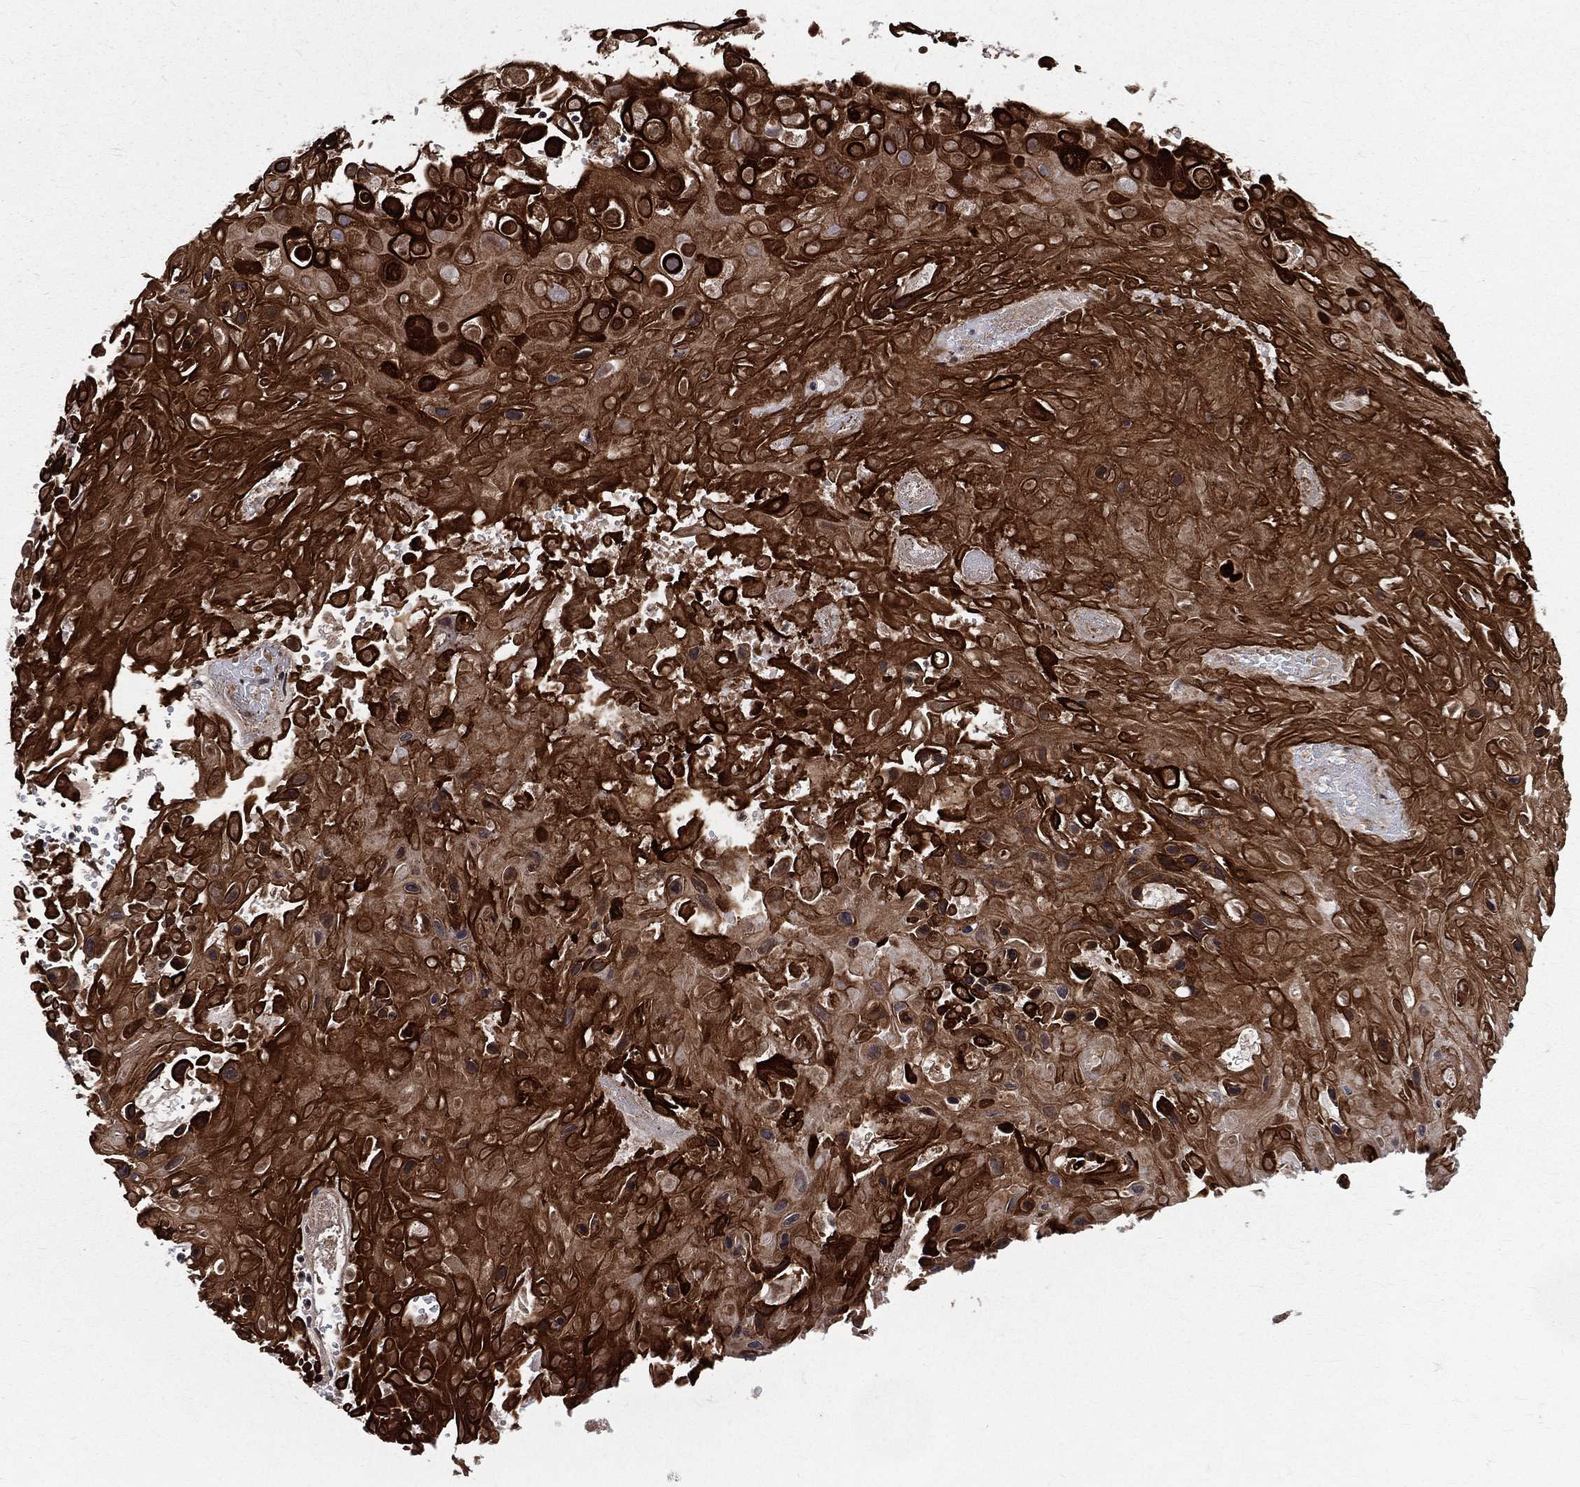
{"staining": {"intensity": "strong", "quantity": ">75%", "location": "cytoplasmic/membranous,nuclear"}, "tissue": "skin cancer", "cell_type": "Tumor cells", "image_type": "cancer", "snomed": [{"axis": "morphology", "description": "Squamous cell carcinoma, NOS"}, {"axis": "topography", "description": "Skin"}], "caption": "Immunohistochemistry (IHC) (DAB (3,3'-diaminobenzidine)) staining of human squamous cell carcinoma (skin) exhibits strong cytoplasmic/membranous and nuclear protein staining in about >75% of tumor cells.", "gene": "SMC3", "patient": {"sex": "male", "age": 82}}